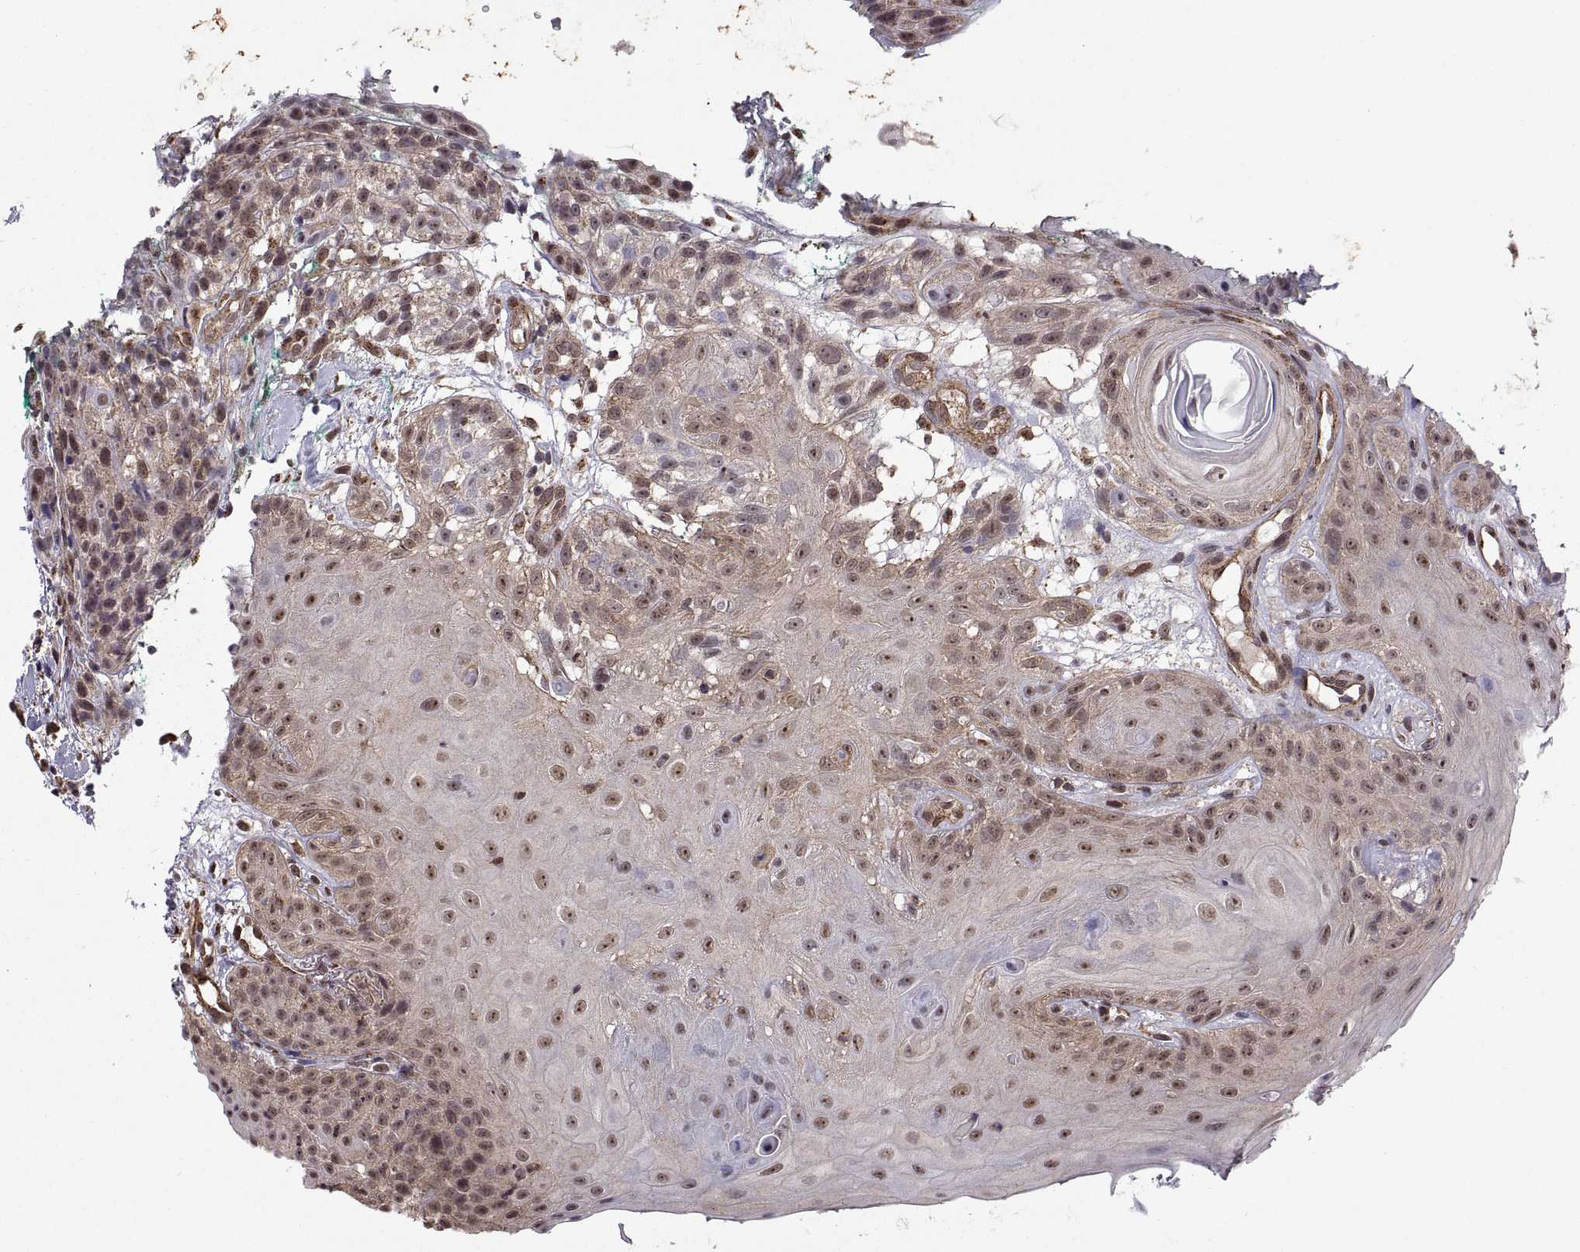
{"staining": {"intensity": "moderate", "quantity": ">75%", "location": "nuclear"}, "tissue": "head and neck cancer", "cell_type": "Tumor cells", "image_type": "cancer", "snomed": [{"axis": "morphology", "description": "Normal tissue, NOS"}, {"axis": "morphology", "description": "Squamous cell carcinoma, NOS"}, {"axis": "topography", "description": "Oral tissue"}, {"axis": "topography", "description": "Salivary gland"}, {"axis": "topography", "description": "Head-Neck"}], "caption": "This image exhibits immunohistochemistry (IHC) staining of head and neck cancer (squamous cell carcinoma), with medium moderate nuclear positivity in approximately >75% of tumor cells.", "gene": "ARRB1", "patient": {"sex": "female", "age": 62}}